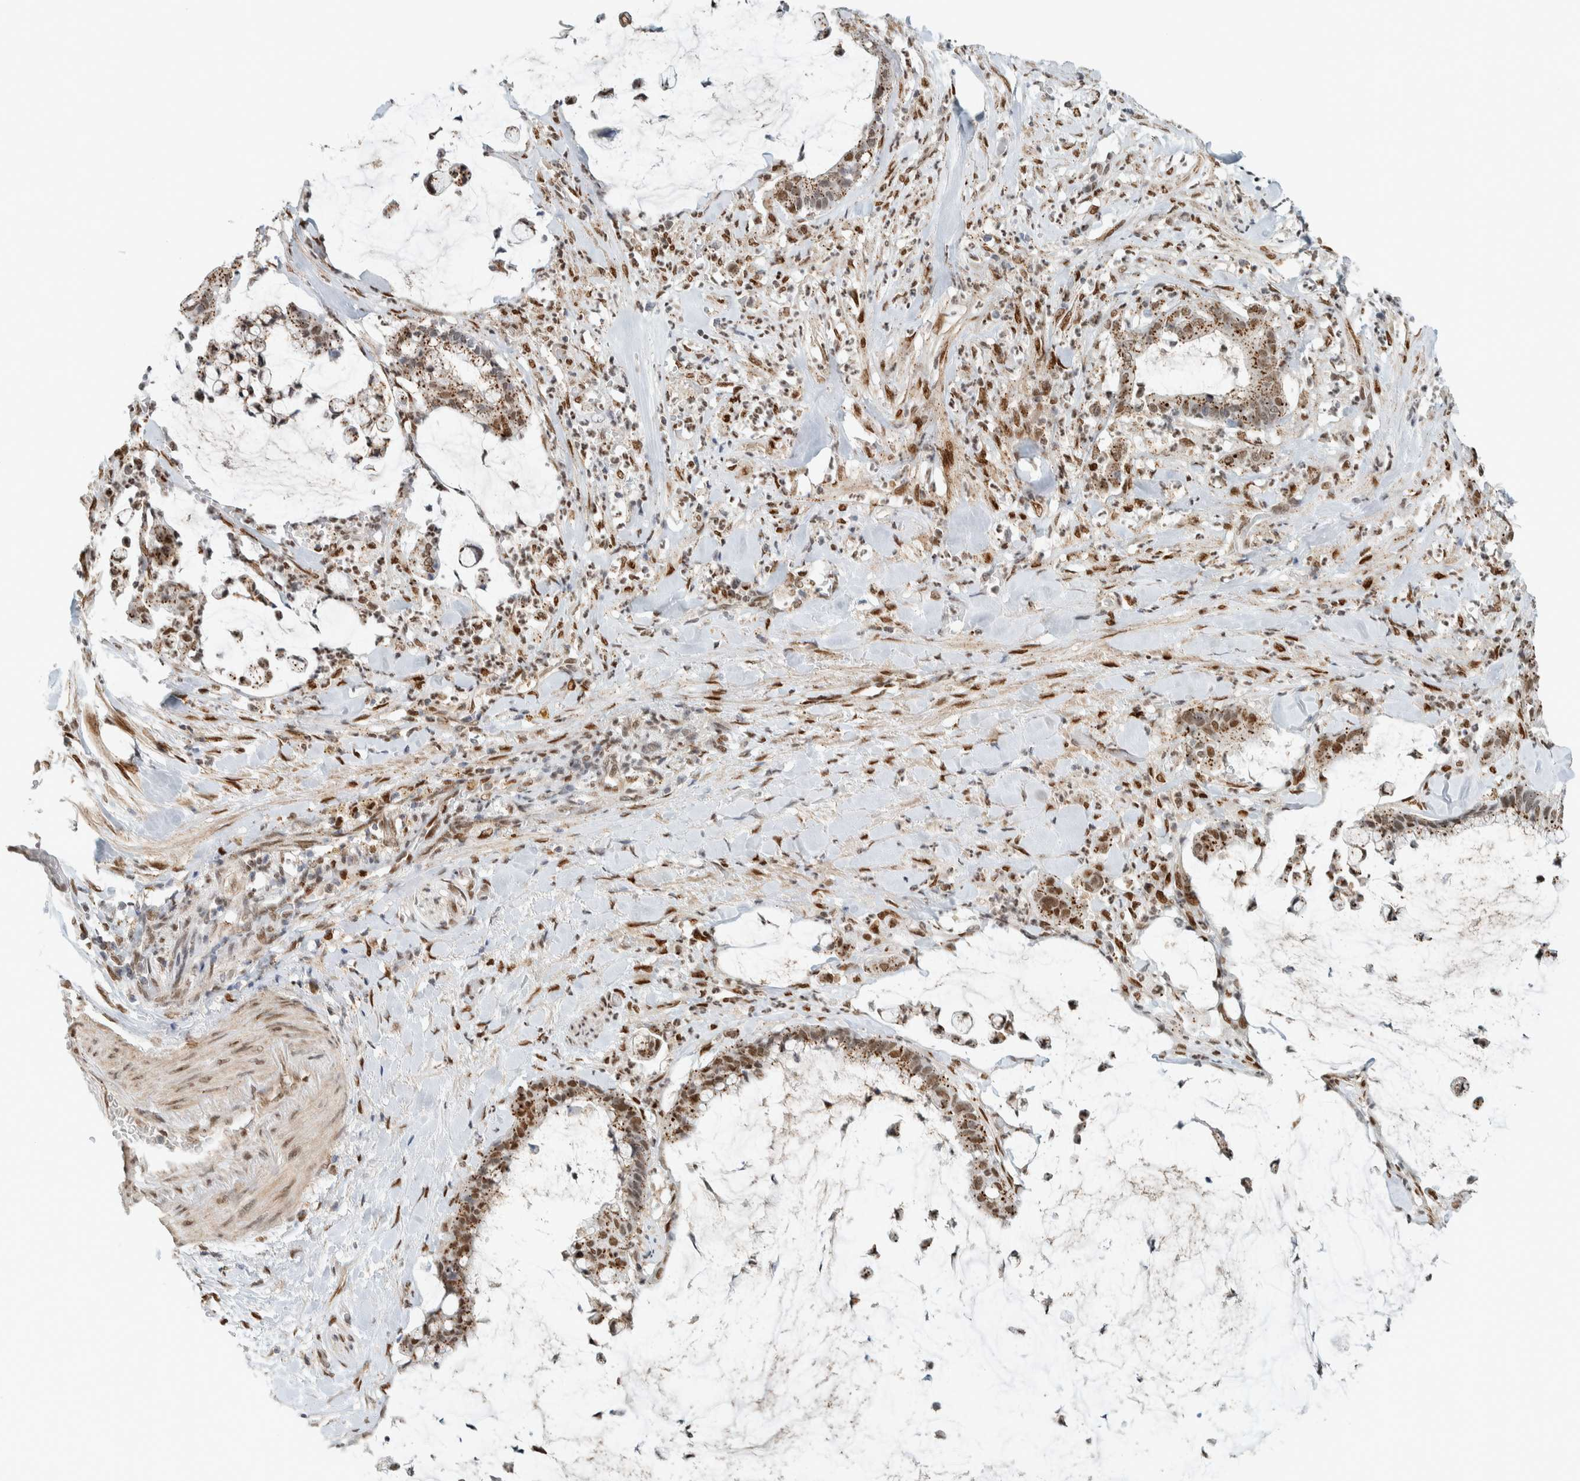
{"staining": {"intensity": "moderate", "quantity": ">75%", "location": "cytoplasmic/membranous,nuclear"}, "tissue": "pancreatic cancer", "cell_type": "Tumor cells", "image_type": "cancer", "snomed": [{"axis": "morphology", "description": "Adenocarcinoma, NOS"}, {"axis": "topography", "description": "Pancreas"}], "caption": "Protein staining demonstrates moderate cytoplasmic/membranous and nuclear positivity in about >75% of tumor cells in pancreatic cancer.", "gene": "TFE3", "patient": {"sex": "male", "age": 41}}